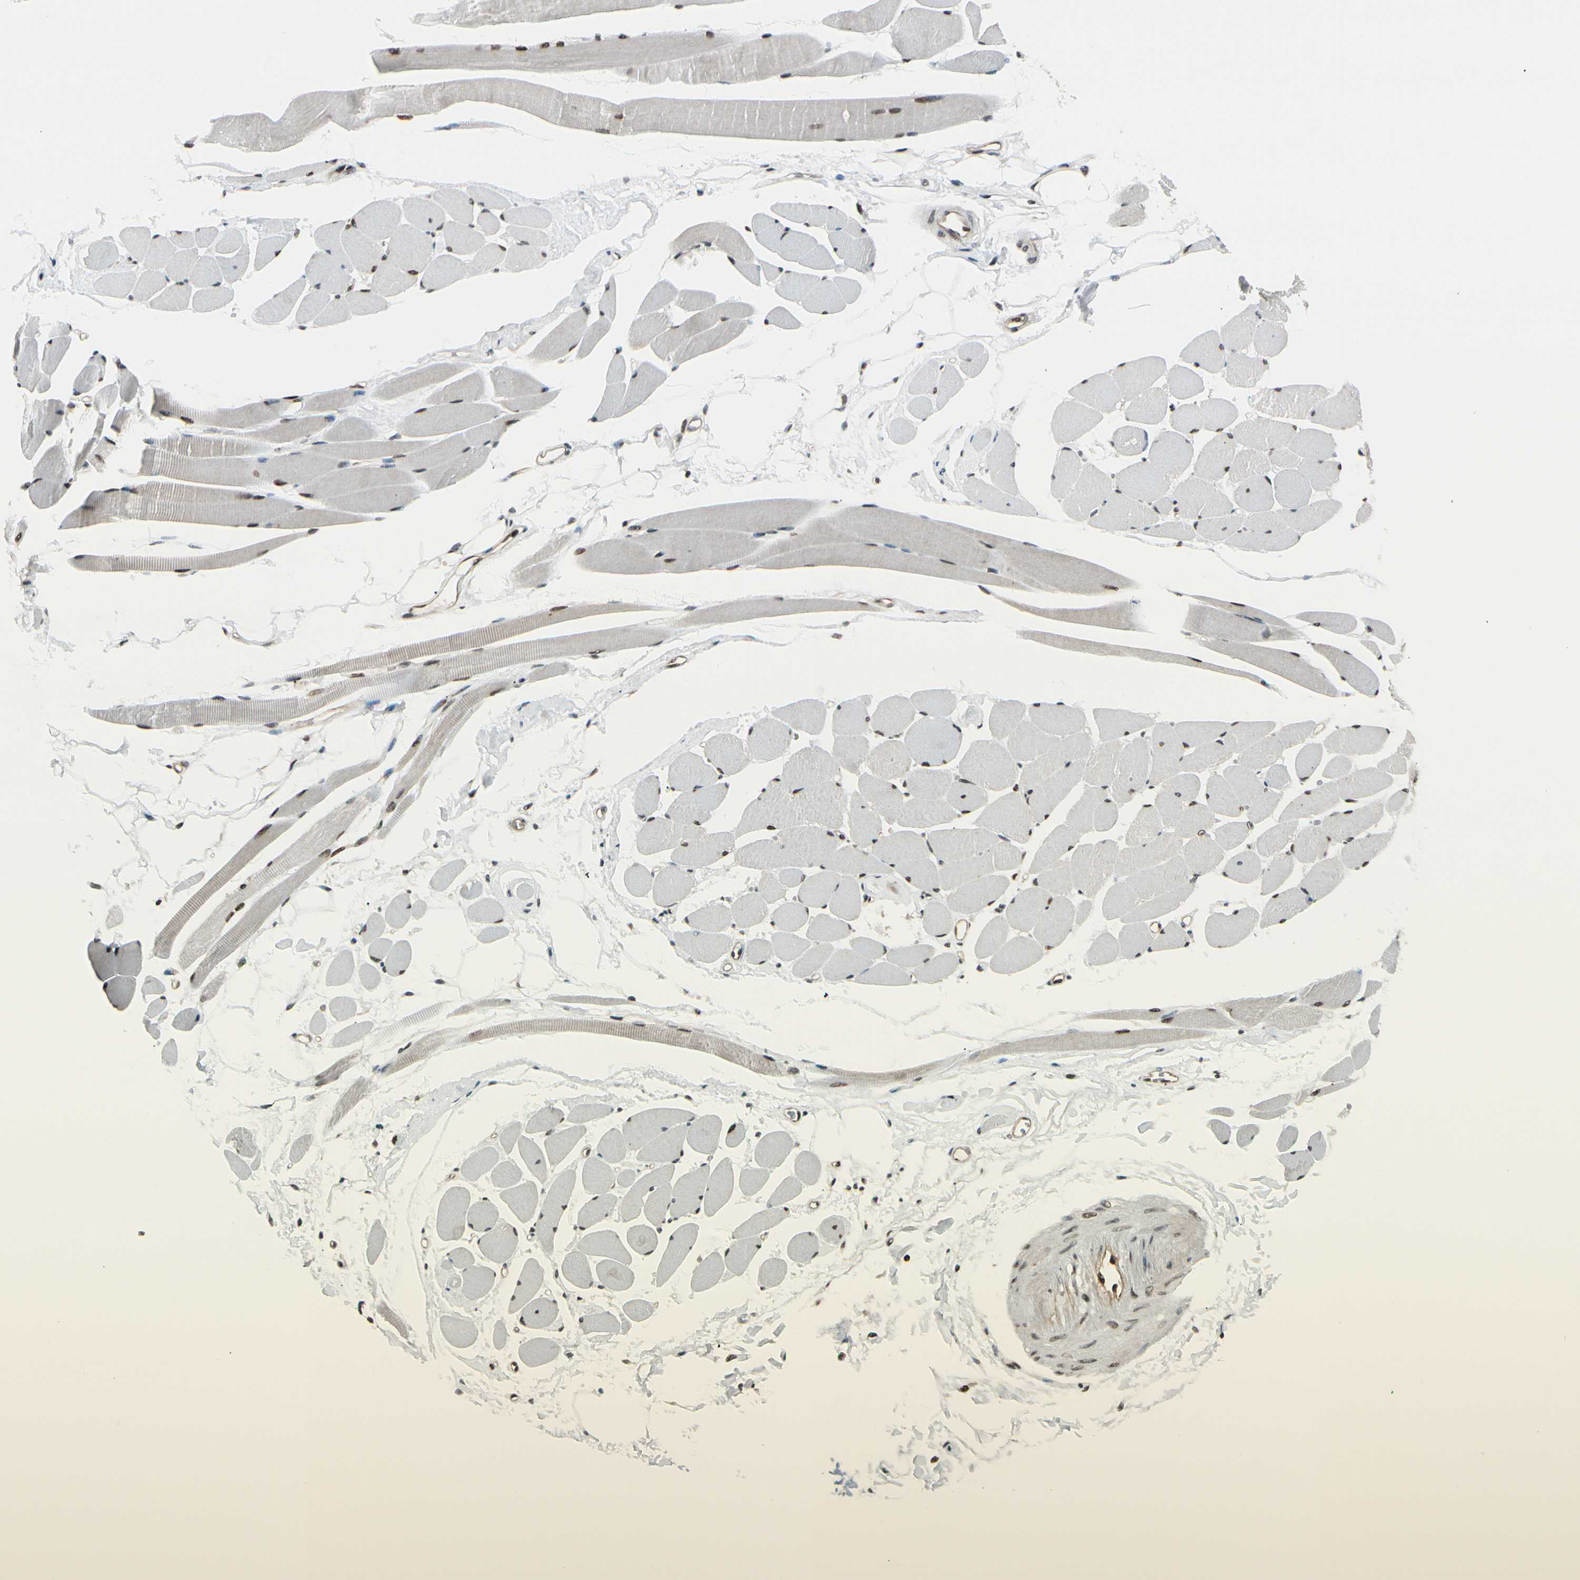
{"staining": {"intensity": "moderate", "quantity": ">75%", "location": "nuclear"}, "tissue": "skeletal muscle", "cell_type": "Myocytes", "image_type": "normal", "snomed": [{"axis": "morphology", "description": "Normal tissue, NOS"}, {"axis": "topography", "description": "Skeletal muscle"}, {"axis": "topography", "description": "Peripheral nerve tissue"}], "caption": "IHC staining of benign skeletal muscle, which displays medium levels of moderate nuclear staining in approximately >75% of myocytes indicating moderate nuclear protein positivity. The staining was performed using DAB (brown) for protein detection and nuclei were counterstained in hematoxylin (blue).", "gene": "SUFU", "patient": {"sex": "female", "age": 84}}